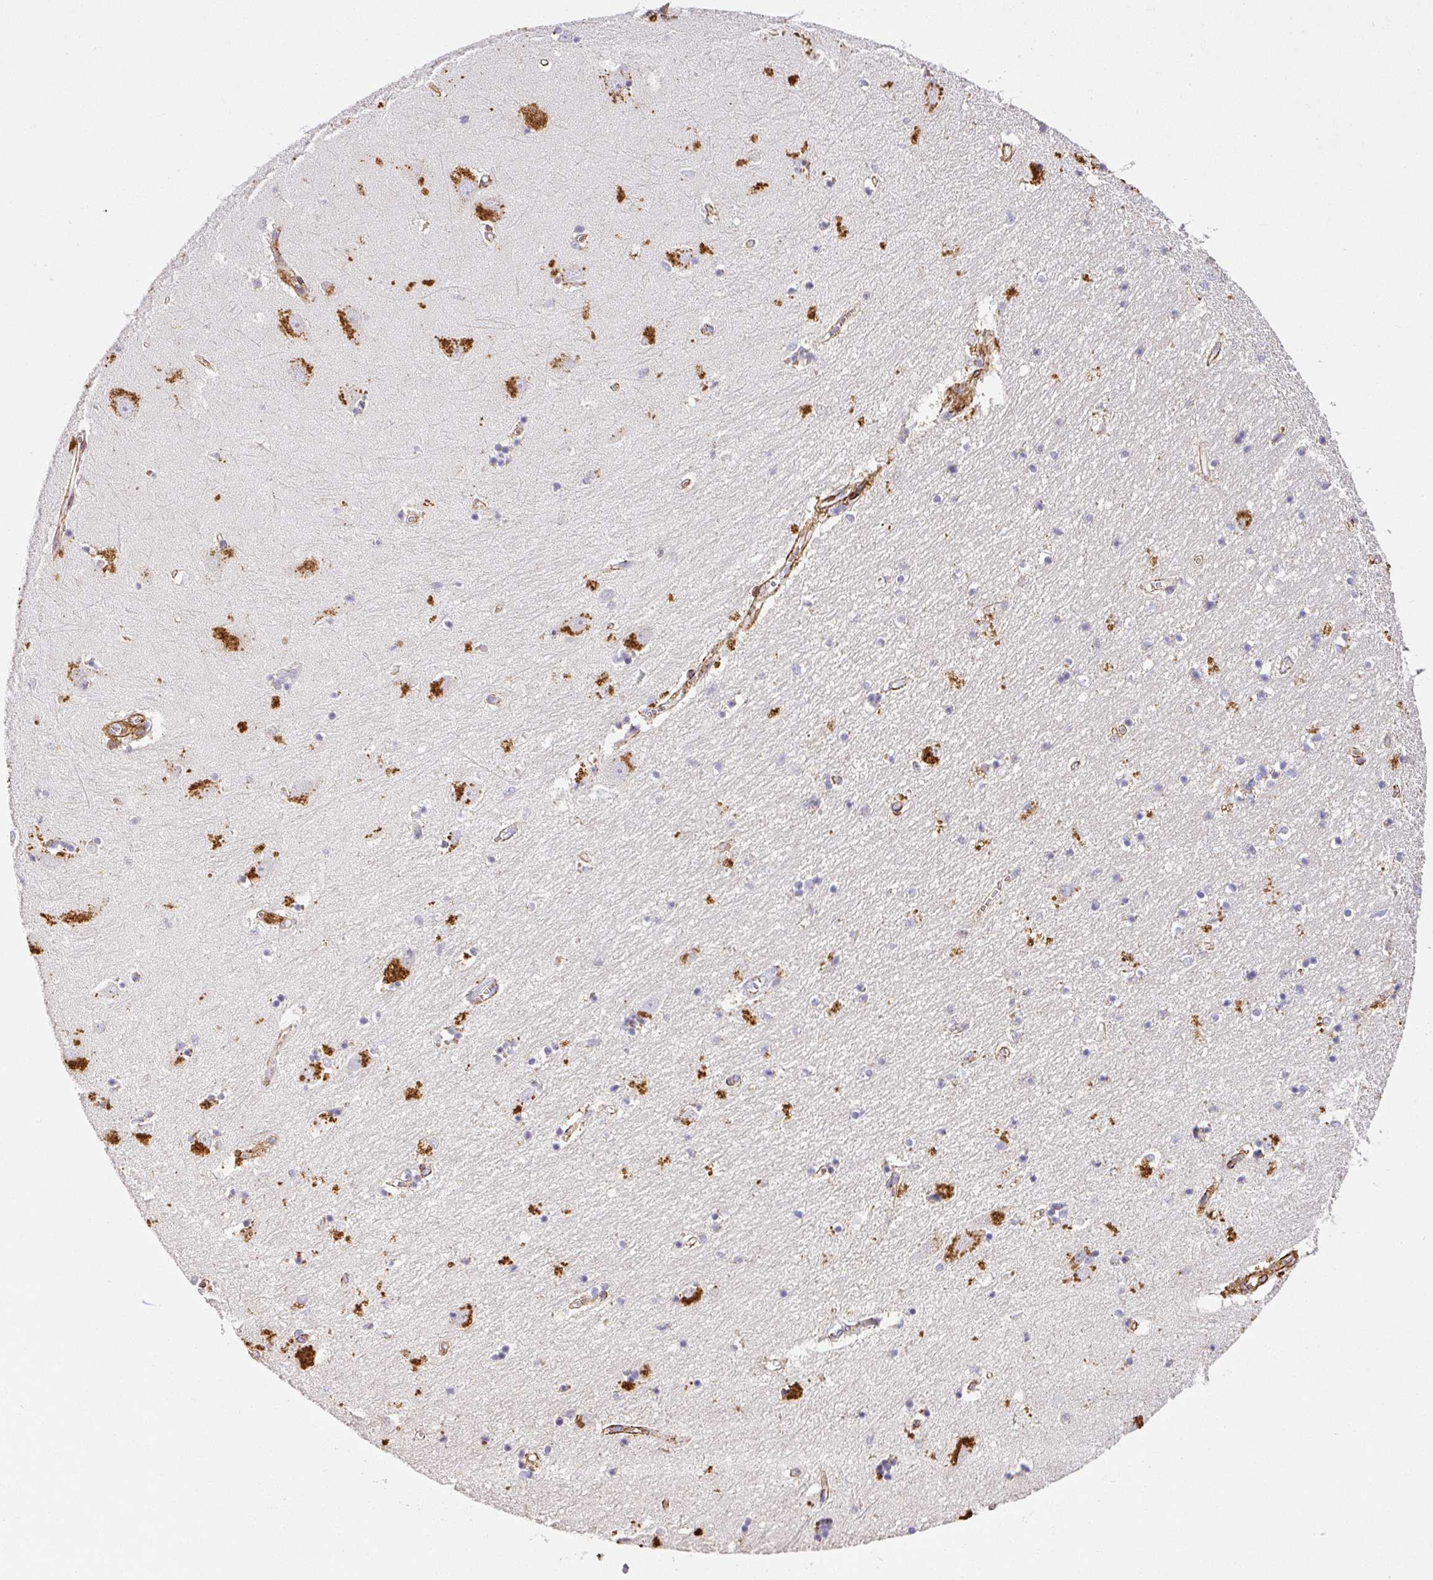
{"staining": {"intensity": "negative", "quantity": "none", "location": "none"}, "tissue": "hippocampus", "cell_type": "Glial cells", "image_type": "normal", "snomed": [{"axis": "morphology", "description": "Normal tissue, NOS"}, {"axis": "topography", "description": "Hippocampus"}], "caption": "High magnification brightfield microscopy of benign hippocampus stained with DAB (3,3'-diaminobenzidine) (brown) and counterstained with hematoxylin (blue): glial cells show no significant staining.", "gene": "SLC25A17", "patient": {"sex": "female", "age": 64}}